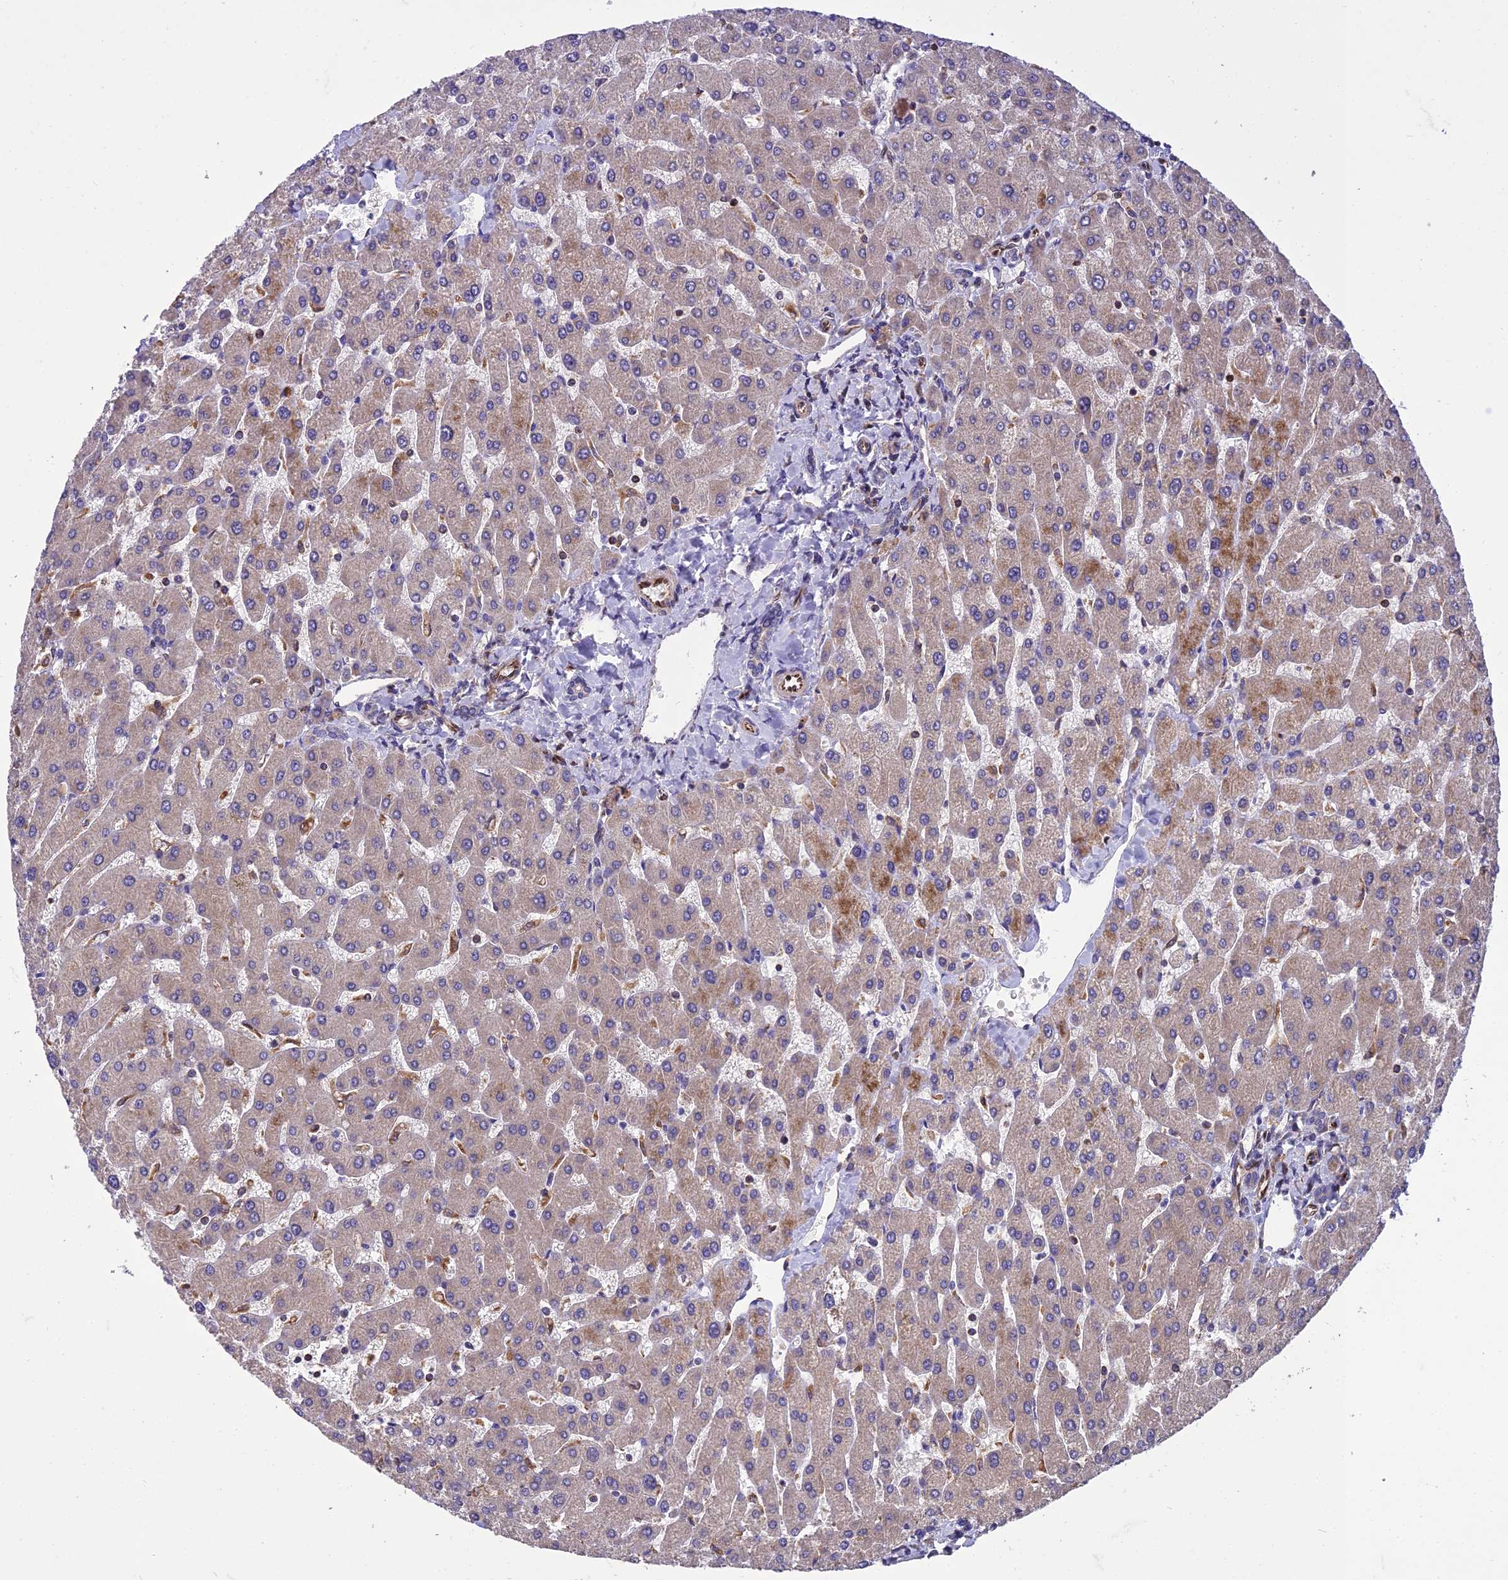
{"staining": {"intensity": "negative", "quantity": "none", "location": "none"}, "tissue": "liver", "cell_type": "Cholangiocytes", "image_type": "normal", "snomed": [{"axis": "morphology", "description": "Normal tissue, NOS"}, {"axis": "topography", "description": "Liver"}], "caption": "Cholangiocytes are negative for brown protein staining in unremarkable liver. (Immunohistochemistry (ihc), brightfield microscopy, high magnification).", "gene": "GIMAP1", "patient": {"sex": "male", "age": 55}}